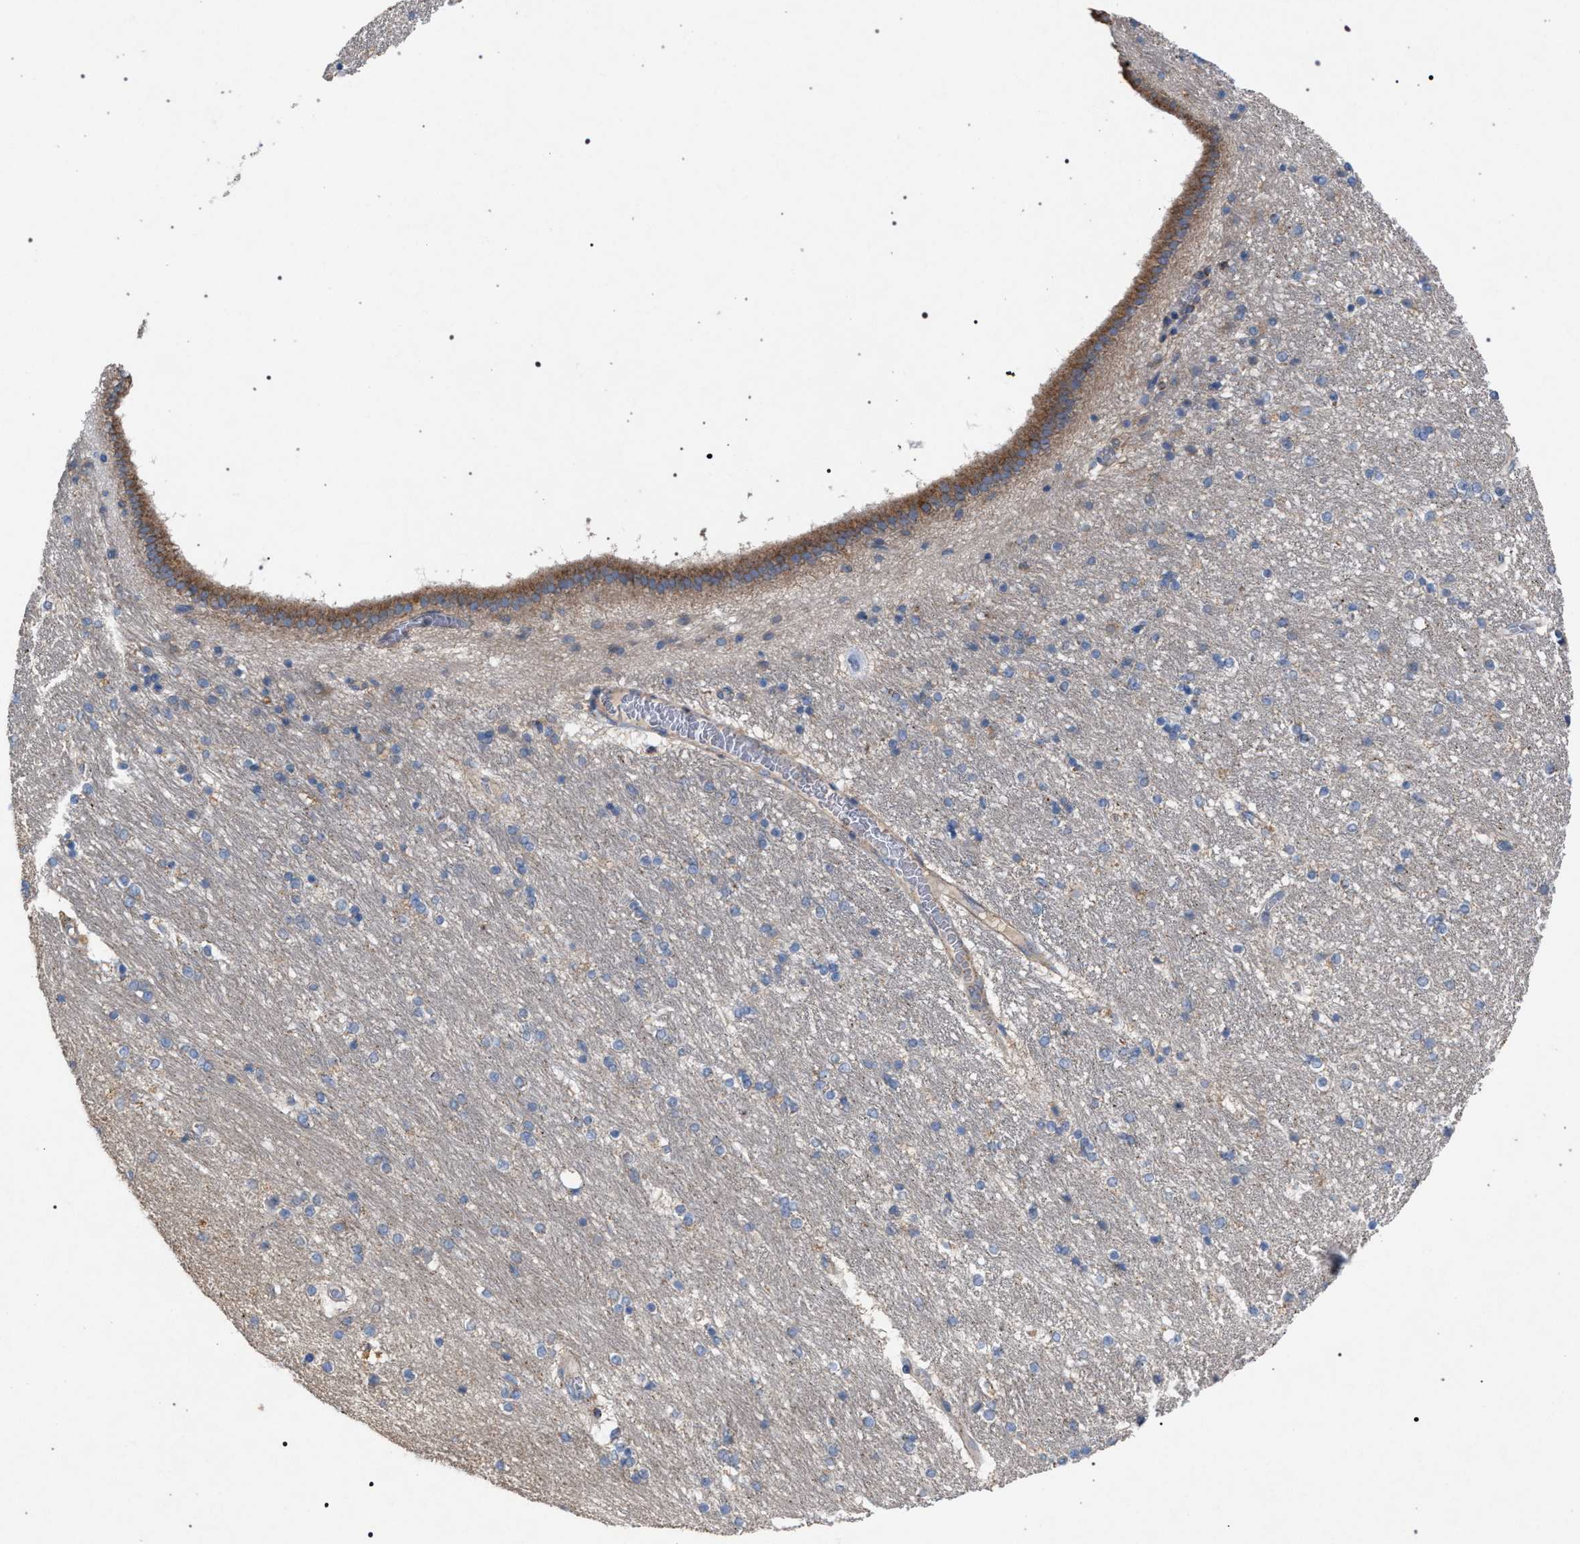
{"staining": {"intensity": "moderate", "quantity": "<25%", "location": "cytoplasmic/membranous"}, "tissue": "hippocampus", "cell_type": "Glial cells", "image_type": "normal", "snomed": [{"axis": "morphology", "description": "Normal tissue, NOS"}, {"axis": "topography", "description": "Hippocampus"}], "caption": "IHC of unremarkable human hippocampus shows low levels of moderate cytoplasmic/membranous staining in approximately <25% of glial cells. The protein of interest is shown in brown color, while the nuclei are stained blue.", "gene": "VPS13A", "patient": {"sex": "female", "age": 54}}